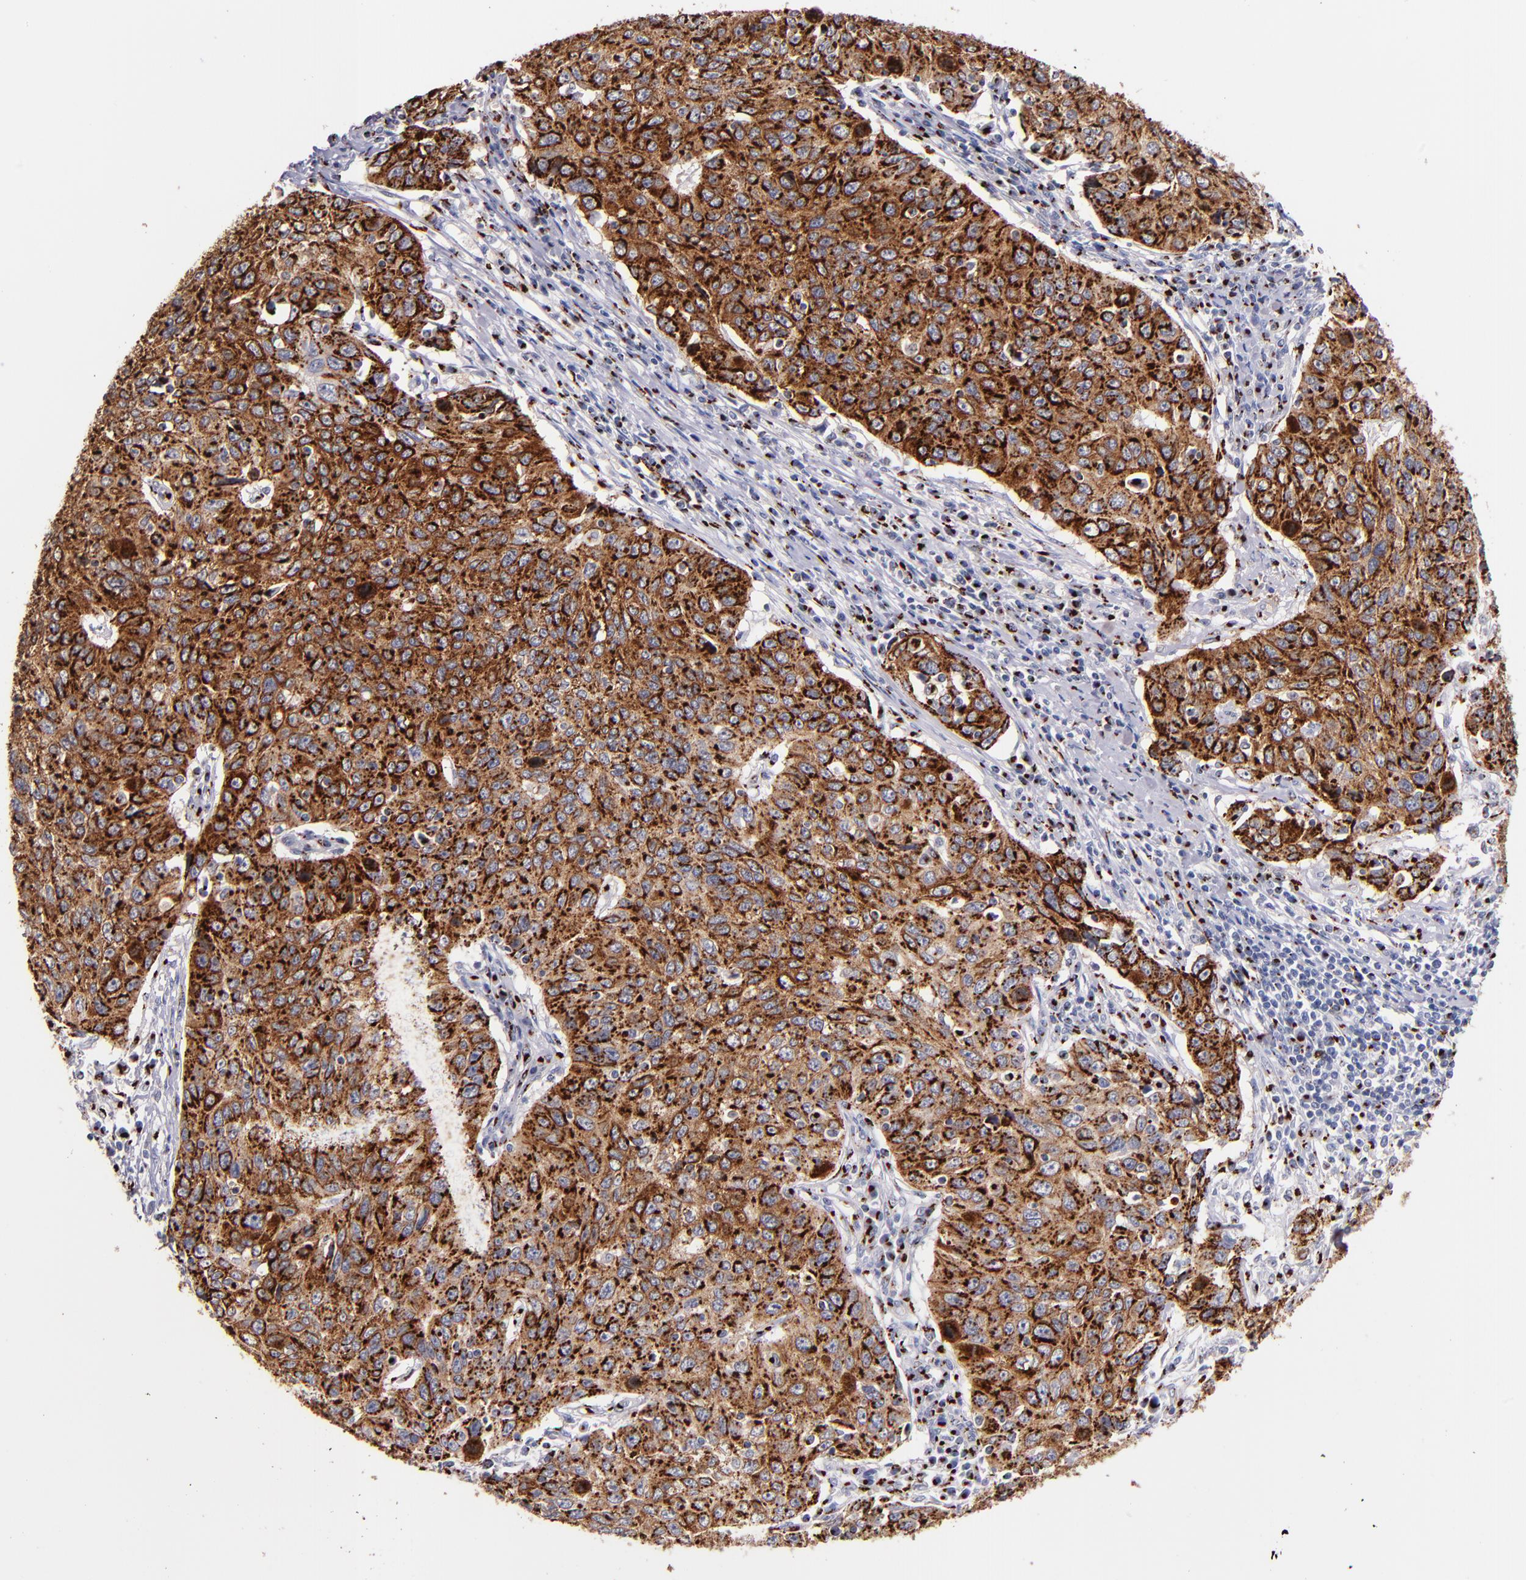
{"staining": {"intensity": "strong", "quantity": ">75%", "location": "cytoplasmic/membranous"}, "tissue": "cervical cancer", "cell_type": "Tumor cells", "image_type": "cancer", "snomed": [{"axis": "morphology", "description": "Squamous cell carcinoma, NOS"}, {"axis": "topography", "description": "Cervix"}], "caption": "This histopathology image exhibits cervical squamous cell carcinoma stained with immunohistochemistry (IHC) to label a protein in brown. The cytoplasmic/membranous of tumor cells show strong positivity for the protein. Nuclei are counter-stained blue.", "gene": "GOLIM4", "patient": {"sex": "female", "age": 53}}